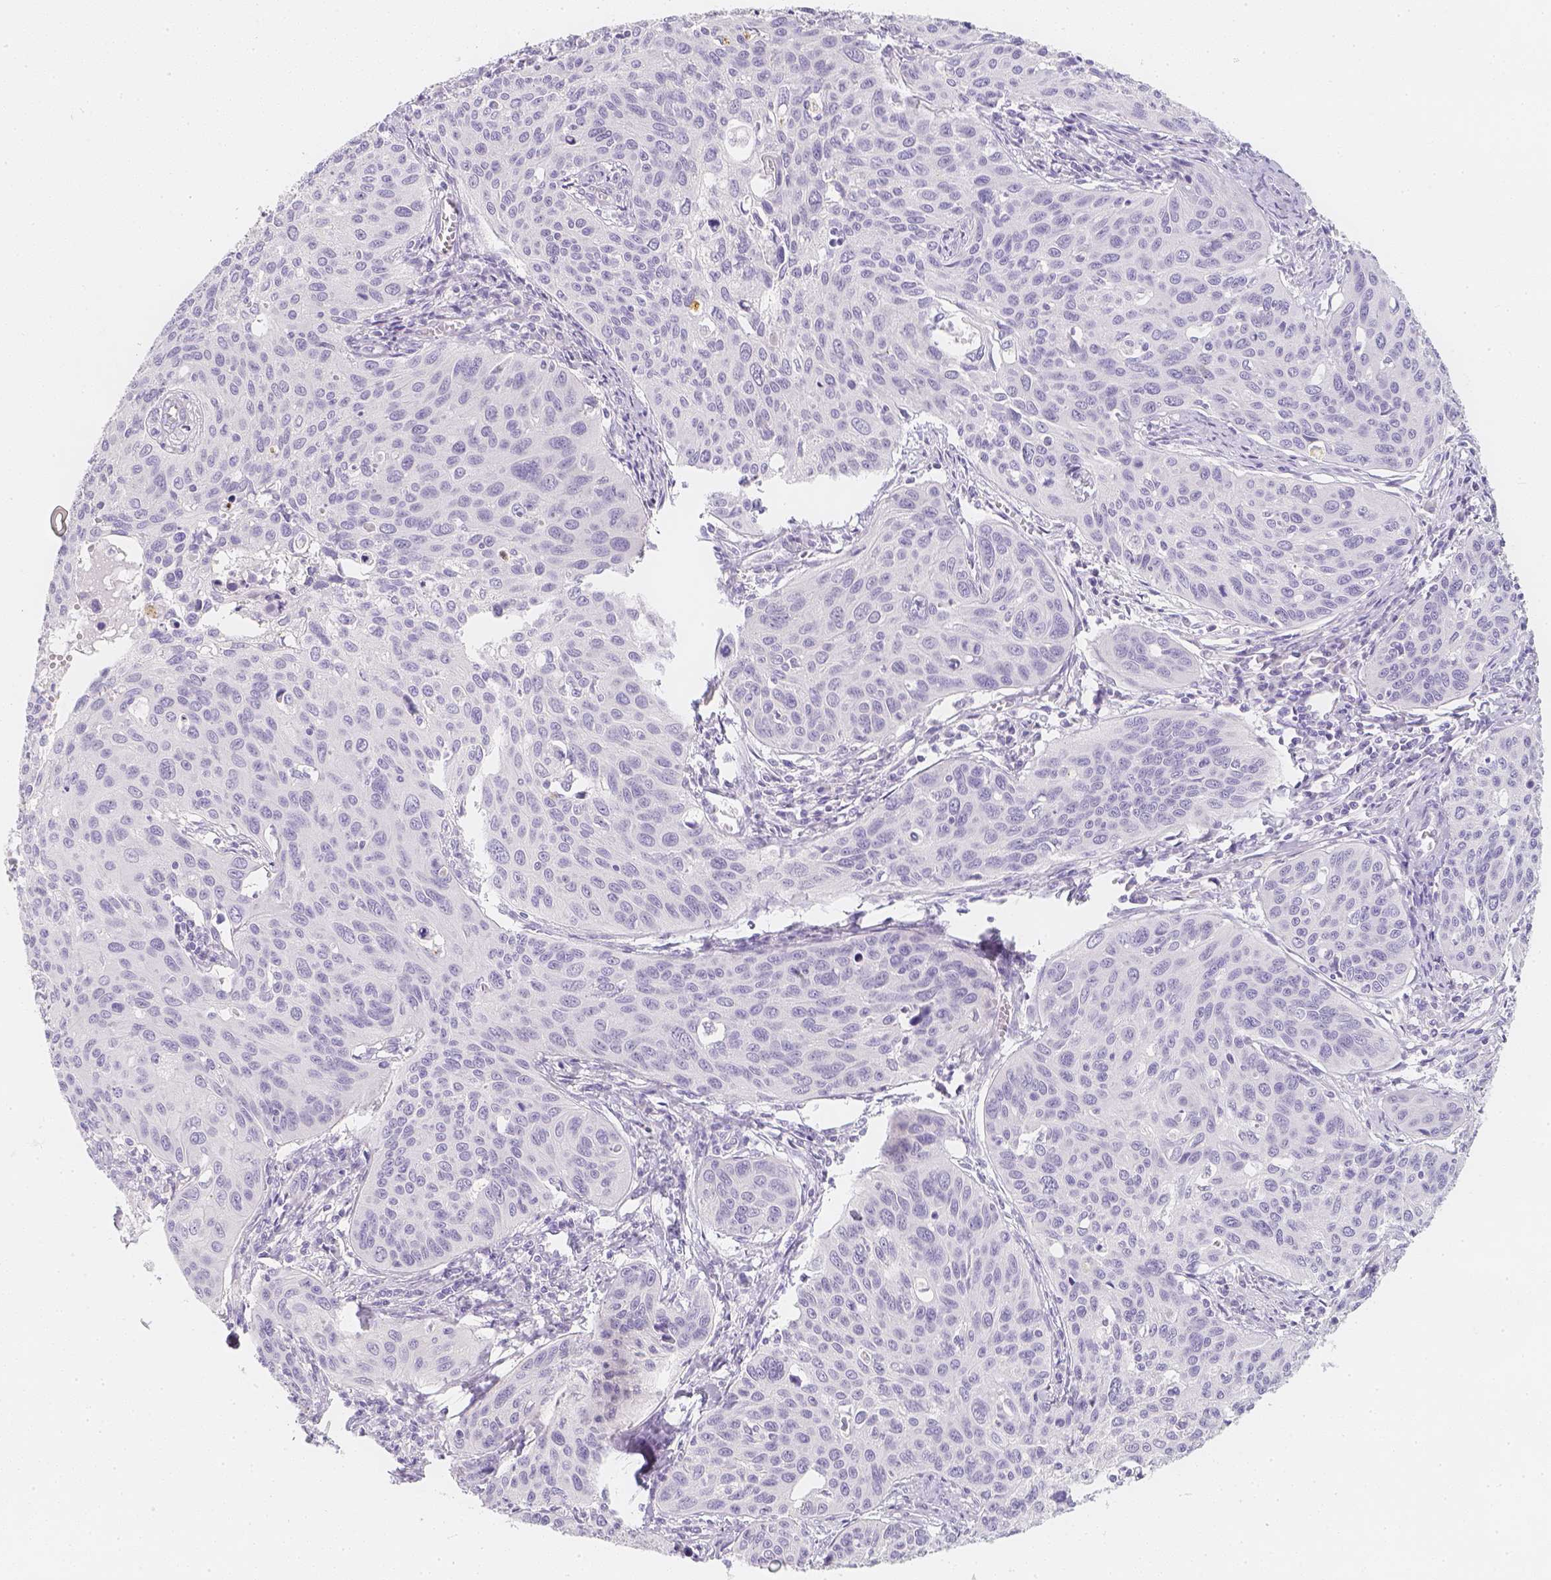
{"staining": {"intensity": "negative", "quantity": "none", "location": "none"}, "tissue": "cervical cancer", "cell_type": "Tumor cells", "image_type": "cancer", "snomed": [{"axis": "morphology", "description": "Squamous cell carcinoma, NOS"}, {"axis": "topography", "description": "Cervix"}], "caption": "Tumor cells are negative for brown protein staining in cervical squamous cell carcinoma. Nuclei are stained in blue.", "gene": "SLC18A1", "patient": {"sex": "female", "age": 31}}